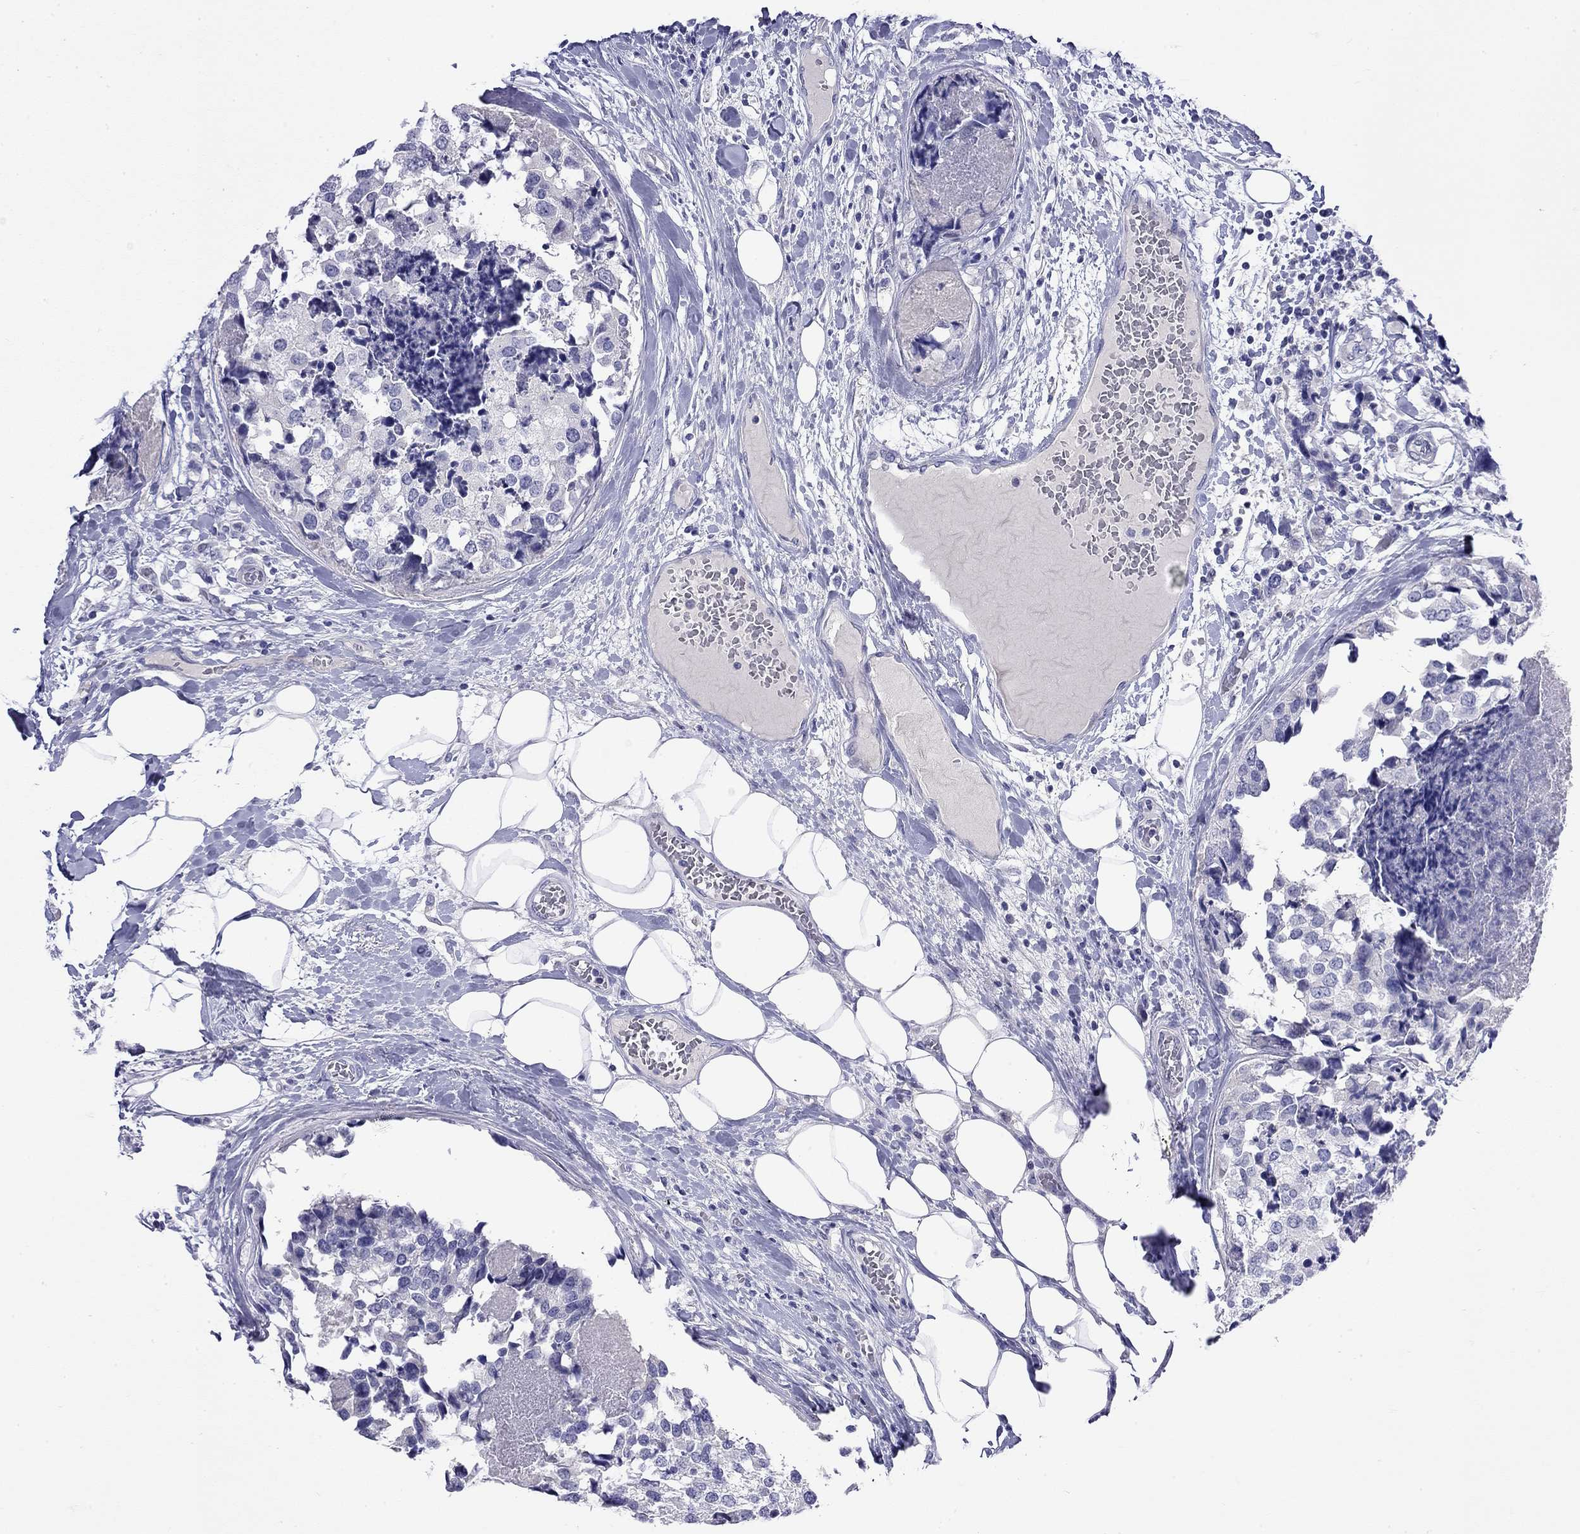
{"staining": {"intensity": "negative", "quantity": "none", "location": "none"}, "tissue": "breast cancer", "cell_type": "Tumor cells", "image_type": "cancer", "snomed": [{"axis": "morphology", "description": "Lobular carcinoma"}, {"axis": "topography", "description": "Breast"}], "caption": "The immunohistochemistry (IHC) micrograph has no significant expression in tumor cells of lobular carcinoma (breast) tissue. Nuclei are stained in blue.", "gene": "GNAT3", "patient": {"sex": "female", "age": 59}}